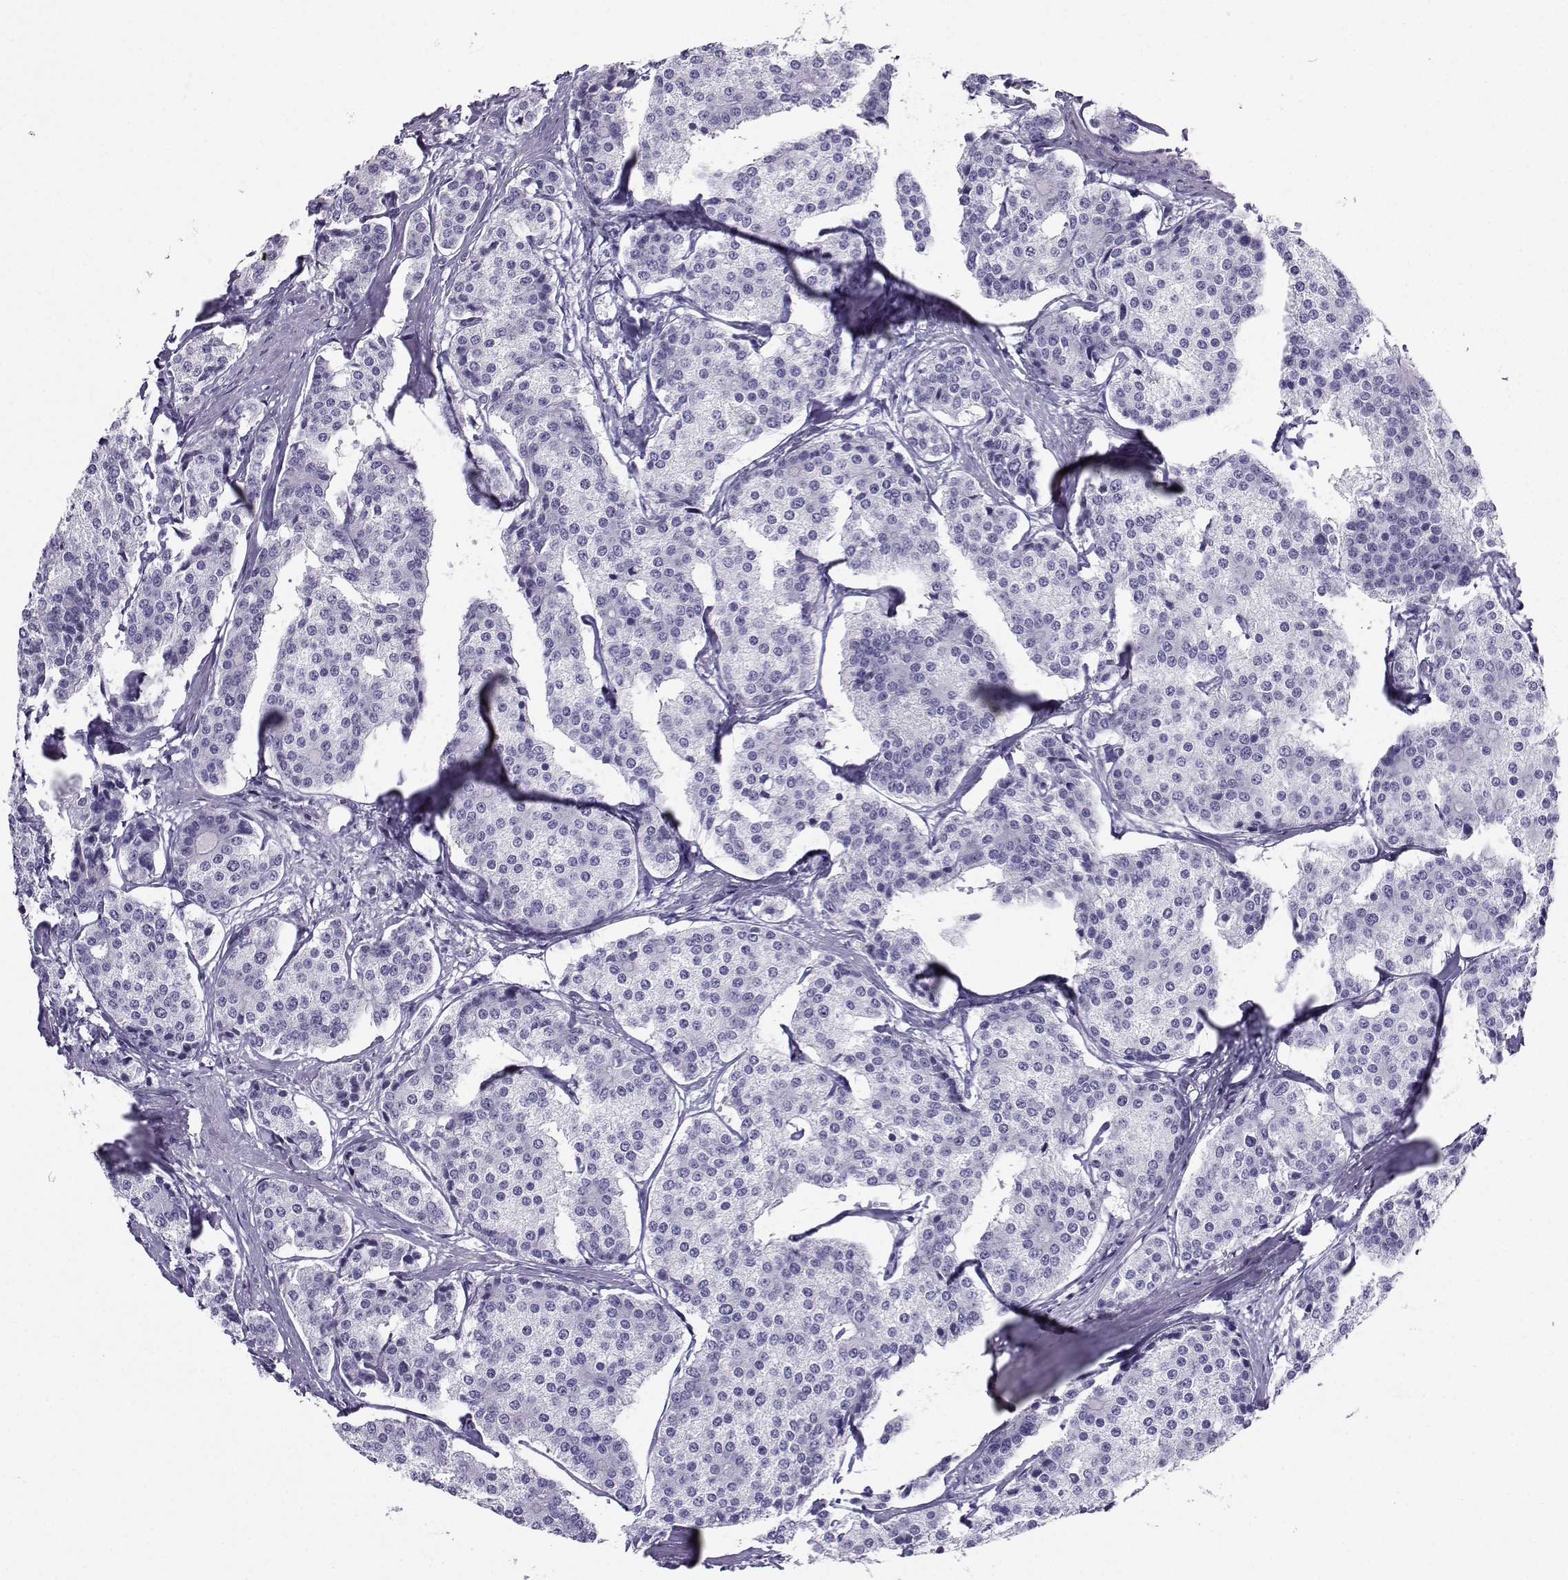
{"staining": {"intensity": "negative", "quantity": "none", "location": "none"}, "tissue": "carcinoid", "cell_type": "Tumor cells", "image_type": "cancer", "snomed": [{"axis": "morphology", "description": "Carcinoid, malignant, NOS"}, {"axis": "topography", "description": "Small intestine"}], "caption": "Tumor cells are negative for brown protein staining in carcinoid. Nuclei are stained in blue.", "gene": "CD109", "patient": {"sex": "female", "age": 65}}